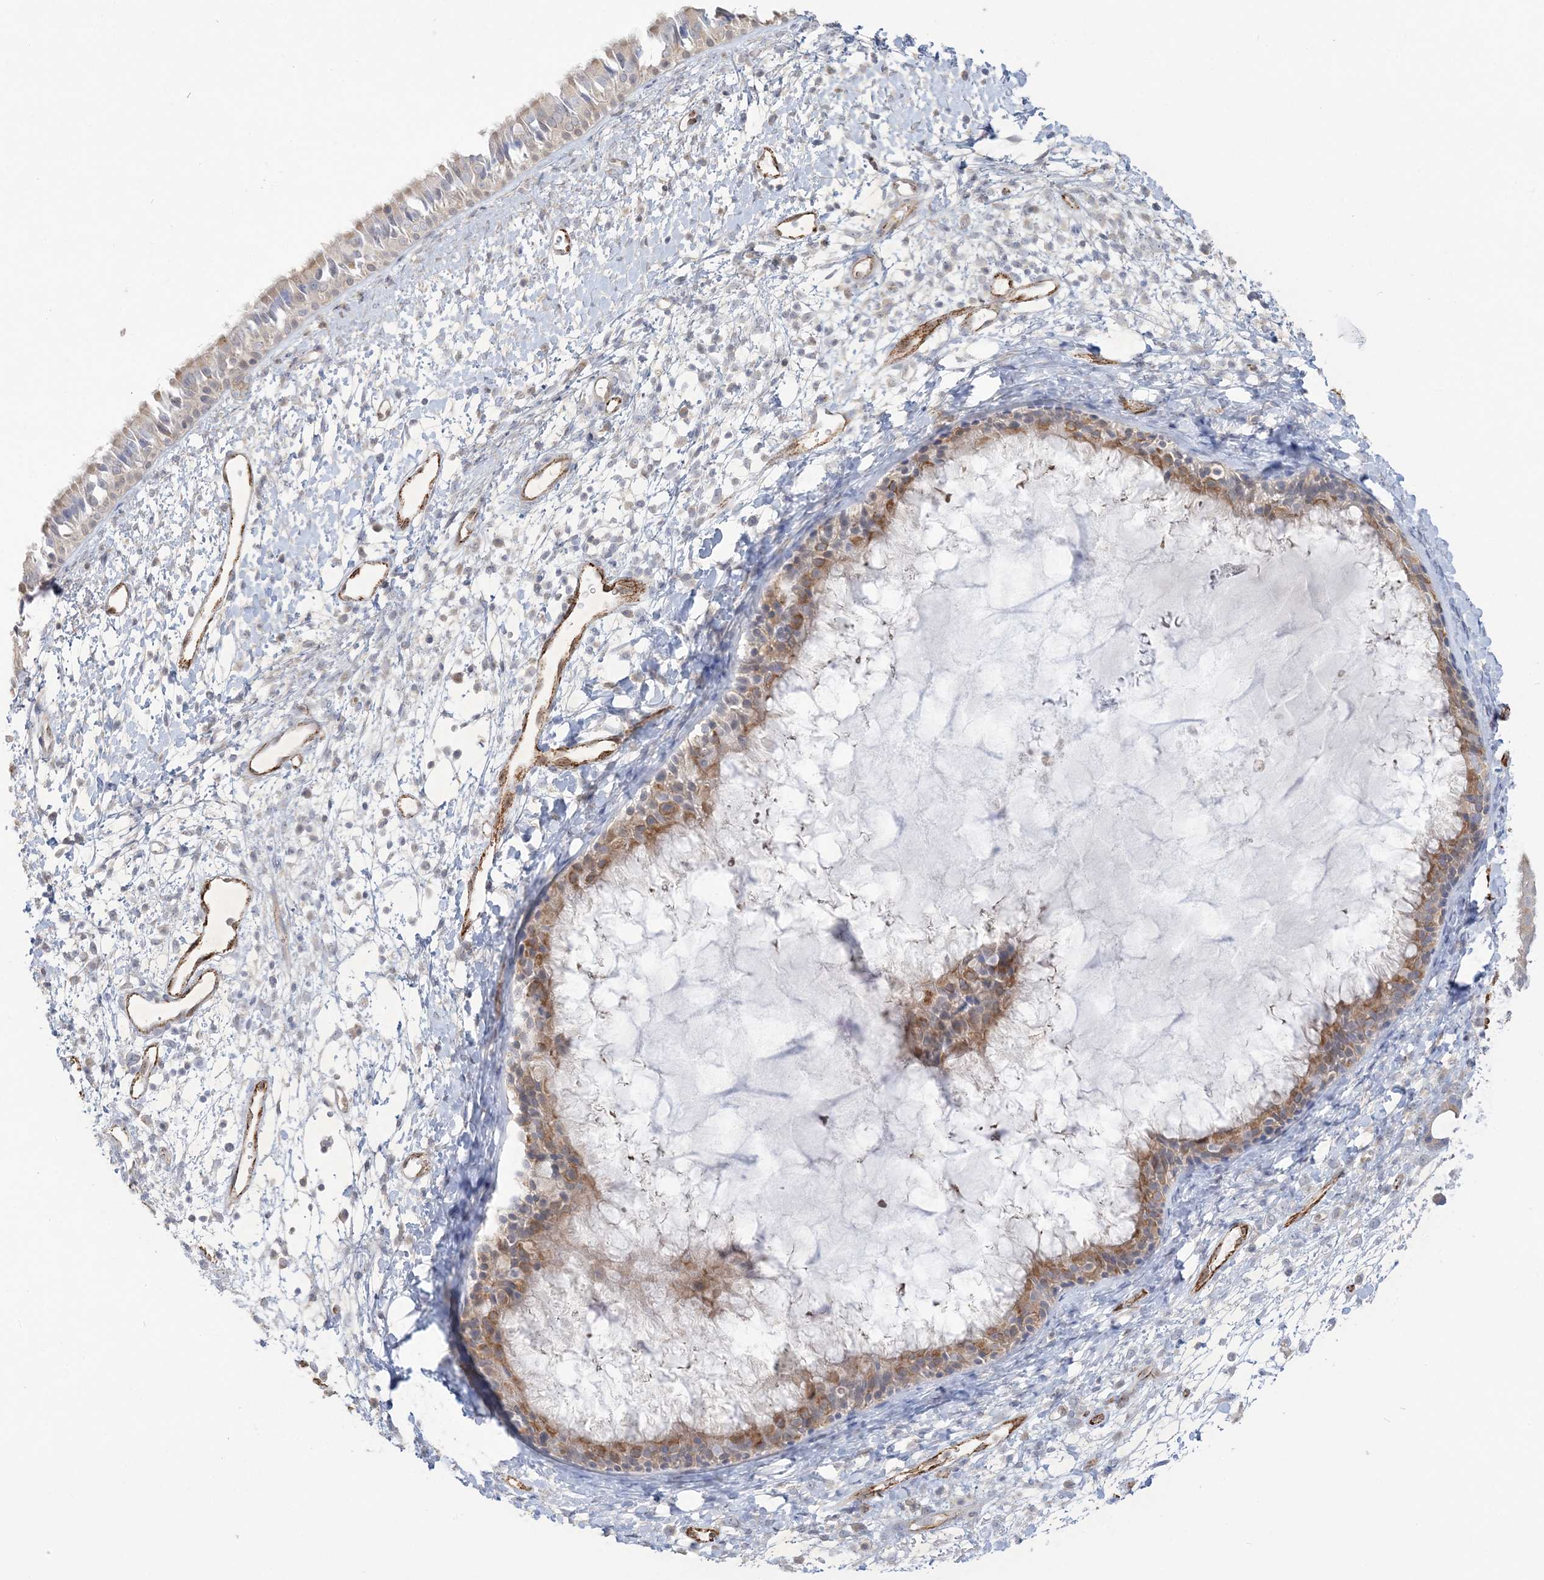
{"staining": {"intensity": "moderate", "quantity": "25%-75%", "location": "cytoplasmic/membranous"}, "tissue": "nasopharynx", "cell_type": "Respiratory epithelial cells", "image_type": "normal", "snomed": [{"axis": "morphology", "description": "Normal tissue, NOS"}, {"axis": "topography", "description": "Nasopharynx"}], "caption": "Nasopharynx was stained to show a protein in brown. There is medium levels of moderate cytoplasmic/membranous positivity in approximately 25%-75% of respiratory epithelial cells. (DAB (3,3'-diaminobenzidine) IHC, brown staining for protein, blue staining for nuclei).", "gene": "INPP1", "patient": {"sex": "male", "age": 22}}